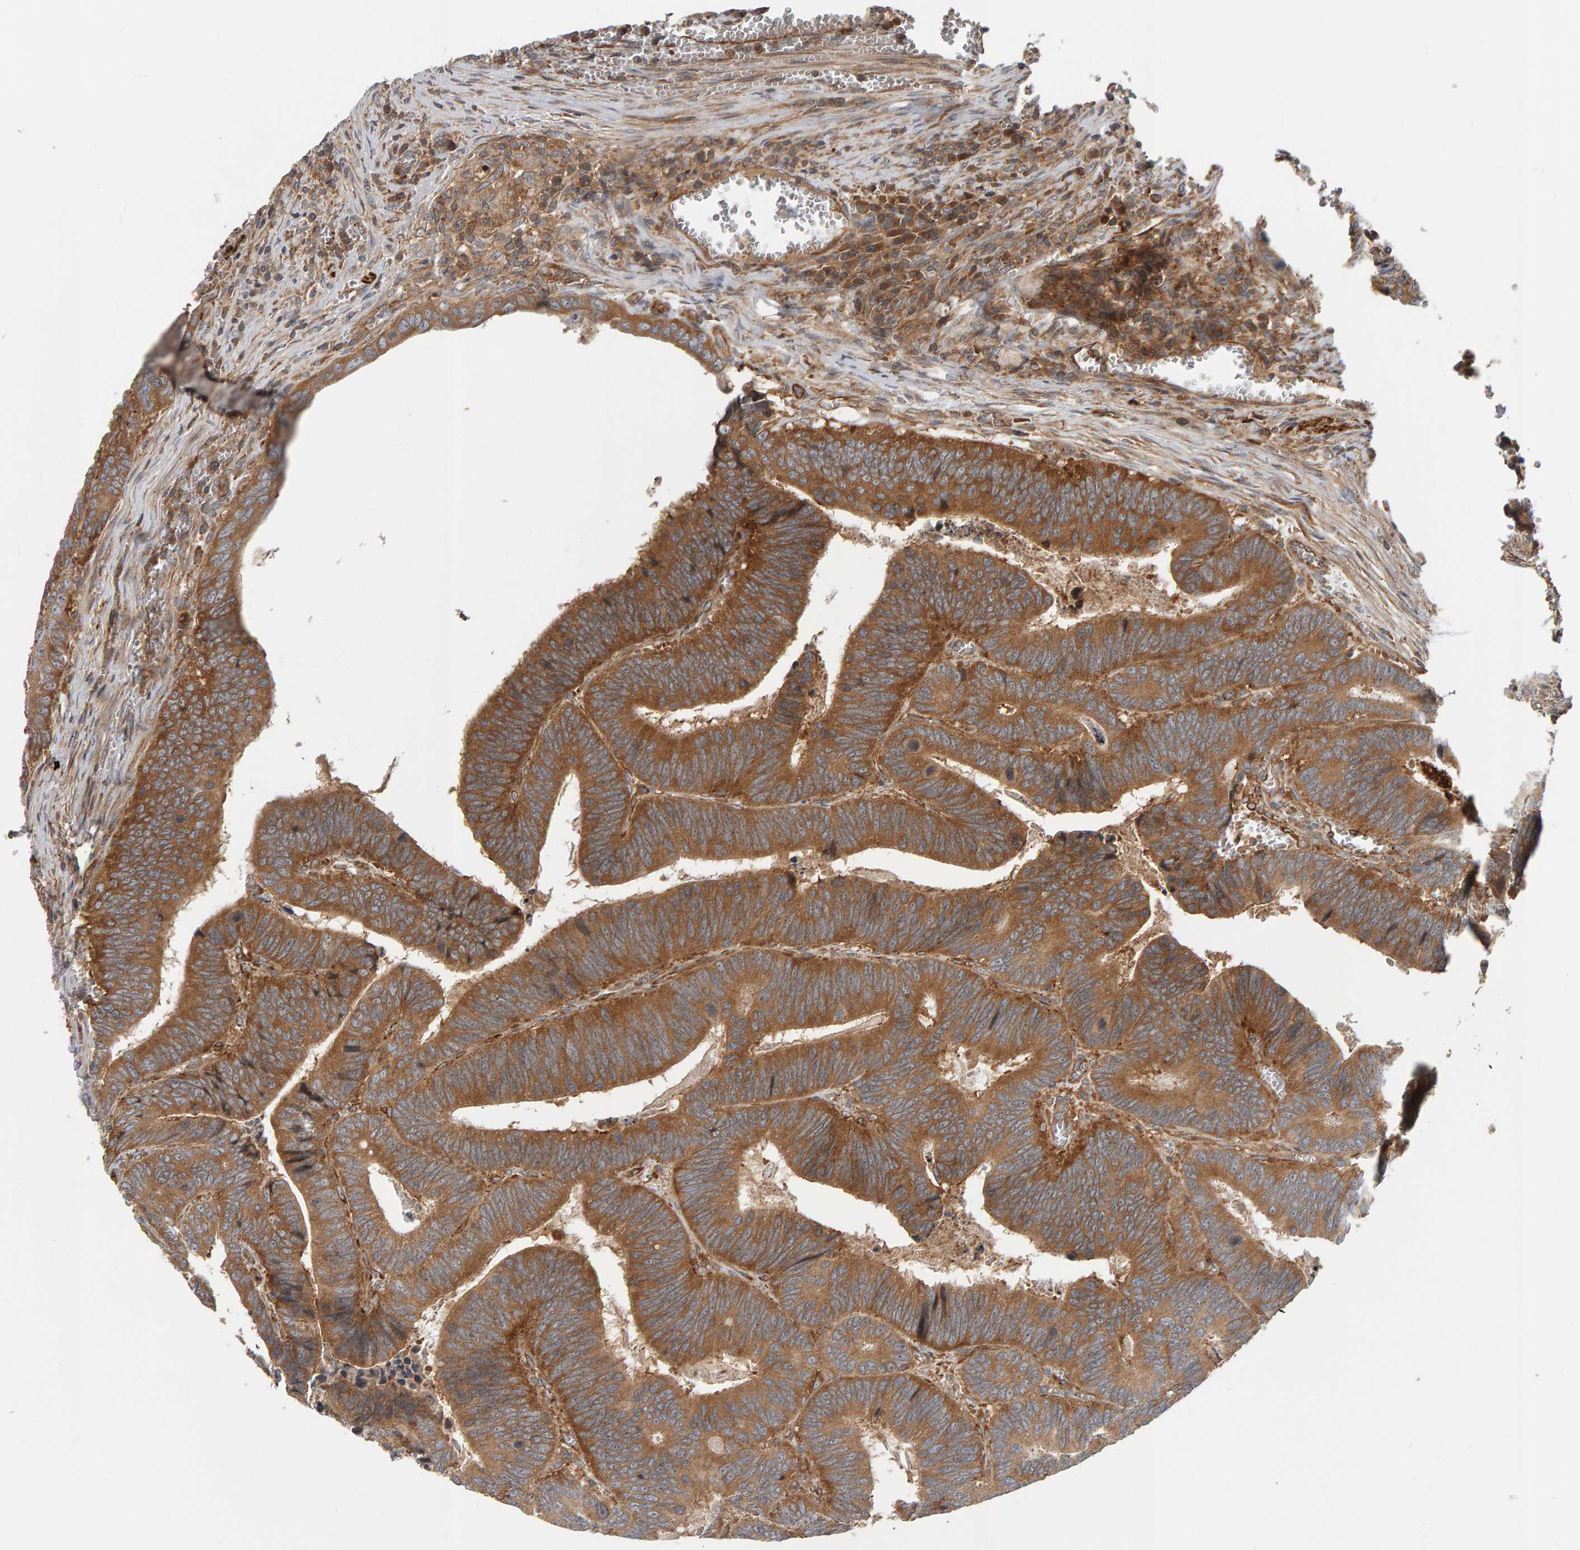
{"staining": {"intensity": "moderate", "quantity": ">75%", "location": "cytoplasmic/membranous"}, "tissue": "colorectal cancer", "cell_type": "Tumor cells", "image_type": "cancer", "snomed": [{"axis": "morphology", "description": "Inflammation, NOS"}, {"axis": "morphology", "description": "Adenocarcinoma, NOS"}, {"axis": "topography", "description": "Colon"}], "caption": "The micrograph demonstrates immunohistochemical staining of colorectal cancer. There is moderate cytoplasmic/membranous expression is identified in approximately >75% of tumor cells.", "gene": "C9orf72", "patient": {"sex": "male", "age": 72}}